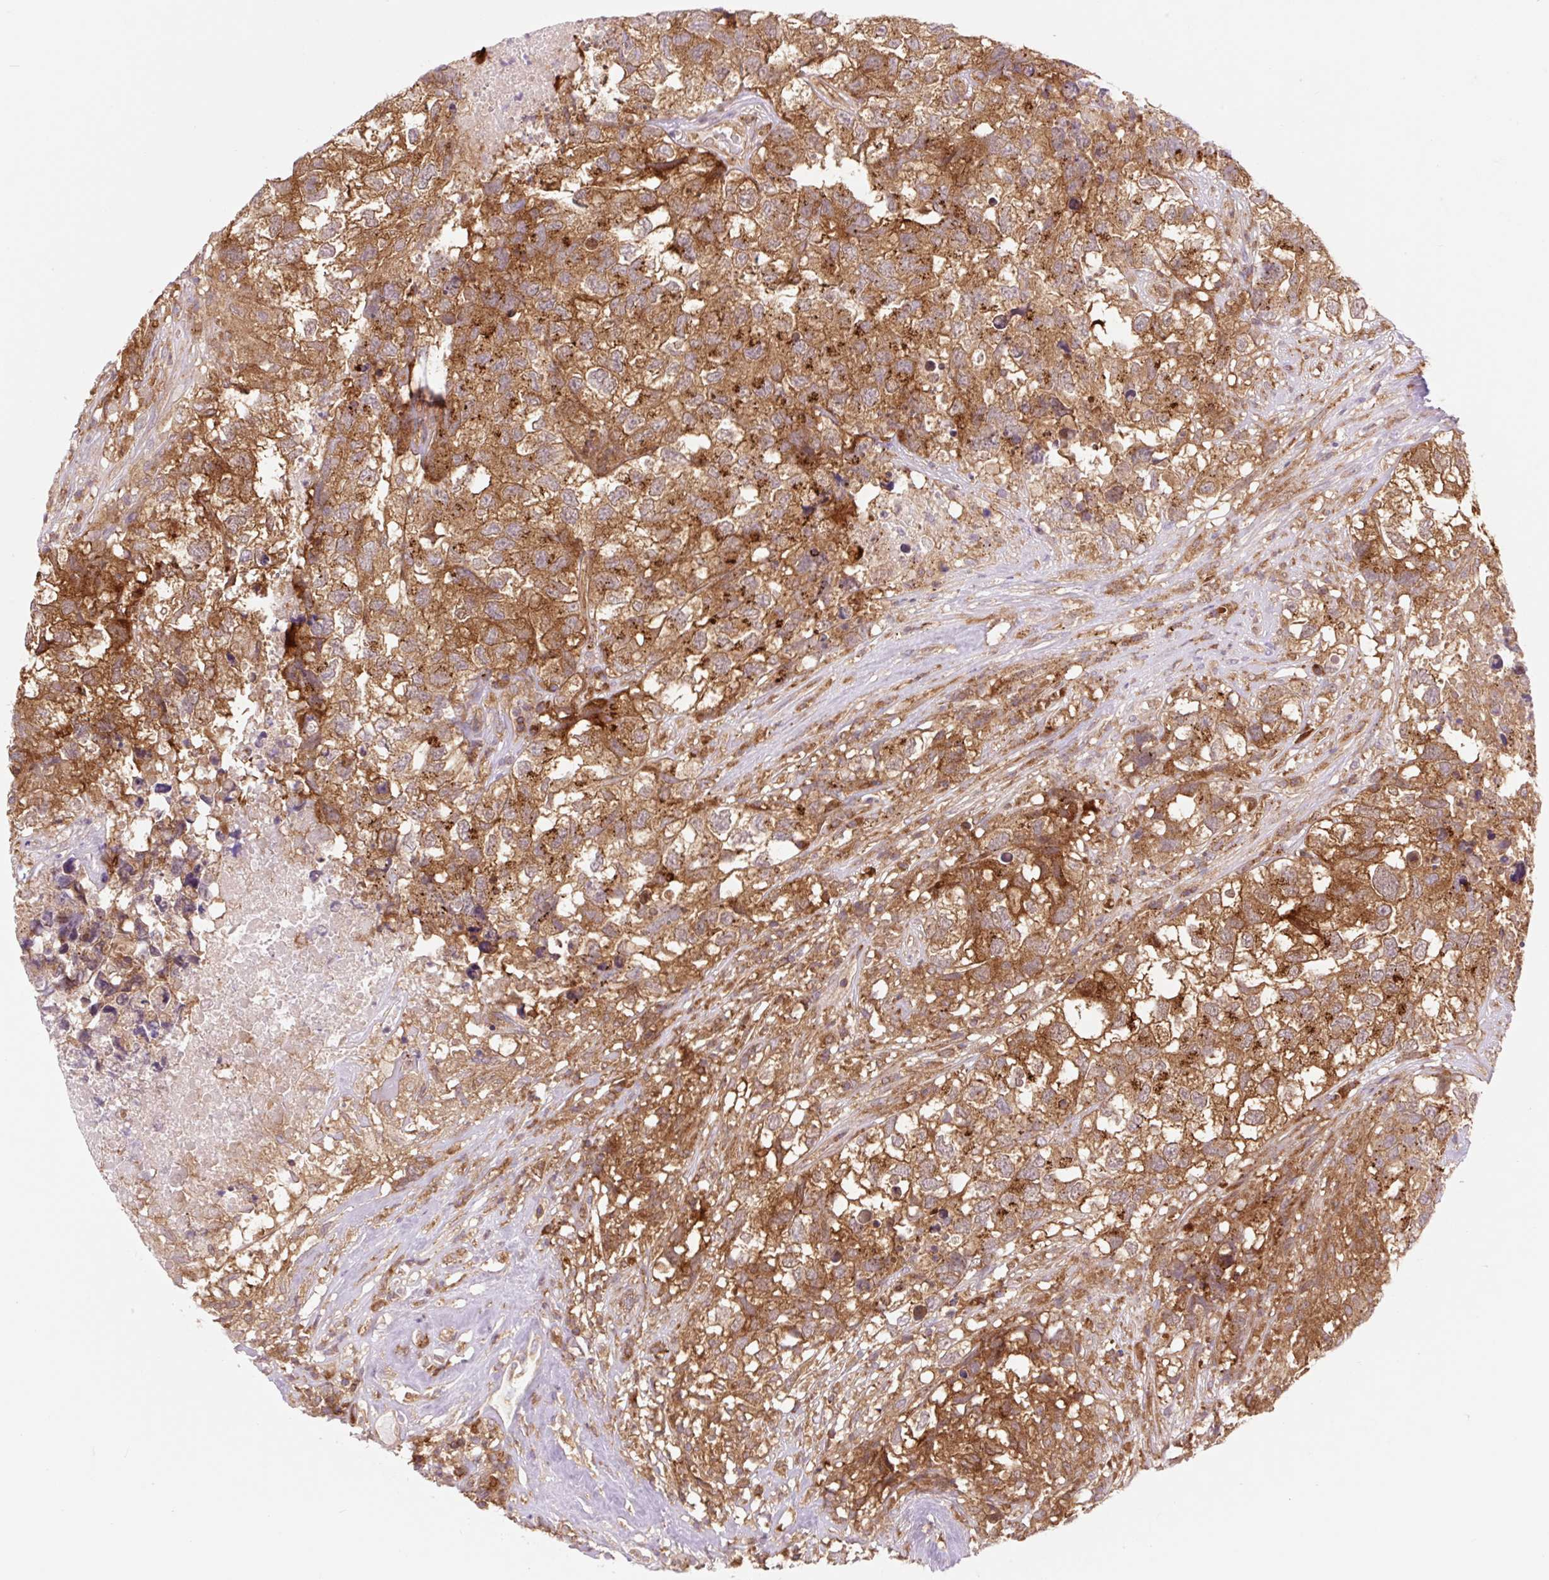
{"staining": {"intensity": "strong", "quantity": ">75%", "location": "cytoplasmic/membranous"}, "tissue": "testis cancer", "cell_type": "Tumor cells", "image_type": "cancer", "snomed": [{"axis": "morphology", "description": "Carcinoma, Embryonal, NOS"}, {"axis": "topography", "description": "Testis"}], "caption": "Testis cancer (embryonal carcinoma) stained for a protein (brown) shows strong cytoplasmic/membranous positive positivity in approximately >75% of tumor cells.", "gene": "VPS4A", "patient": {"sex": "male", "age": 83}}